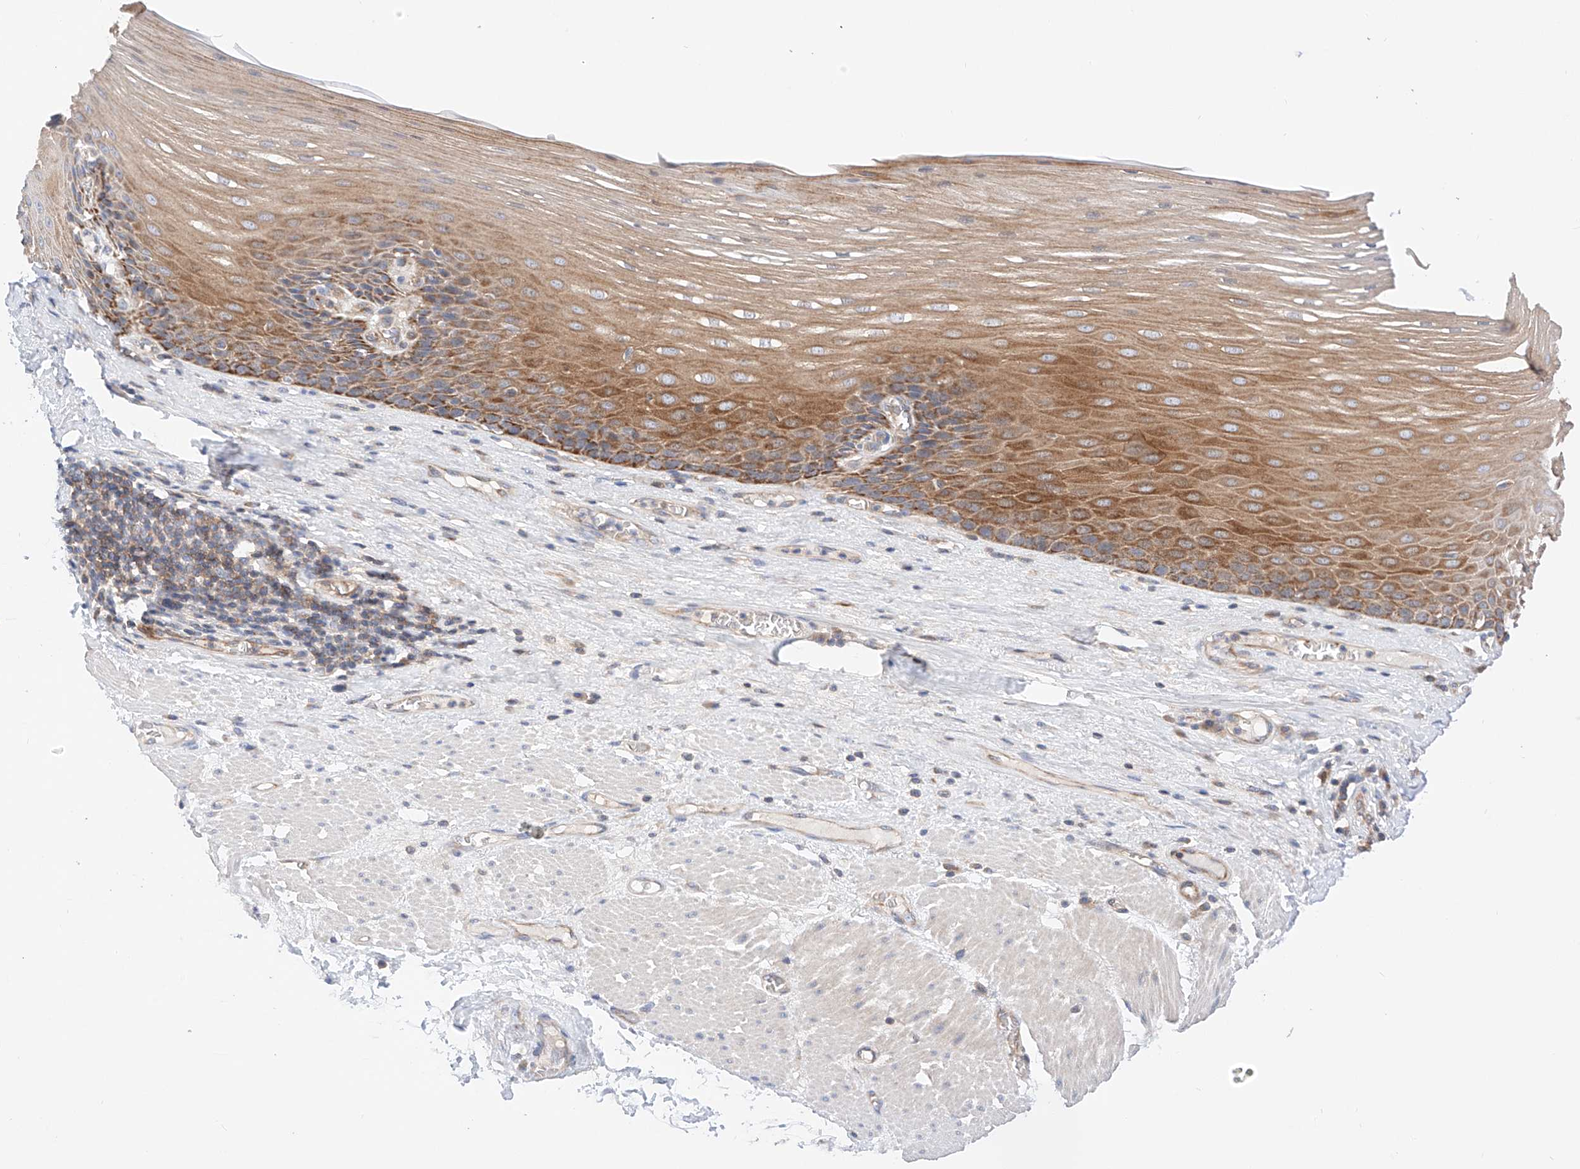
{"staining": {"intensity": "moderate", "quantity": ">75%", "location": "cytoplasmic/membranous"}, "tissue": "esophagus", "cell_type": "Squamous epithelial cells", "image_type": "normal", "snomed": [{"axis": "morphology", "description": "Normal tissue, NOS"}, {"axis": "topography", "description": "Esophagus"}], "caption": "Benign esophagus exhibits moderate cytoplasmic/membranous positivity in about >75% of squamous epithelial cells, visualized by immunohistochemistry. The staining was performed using DAB to visualize the protein expression in brown, while the nuclei were stained in blue with hematoxylin (Magnification: 20x).", "gene": "NR1D1", "patient": {"sex": "male", "age": 62}}